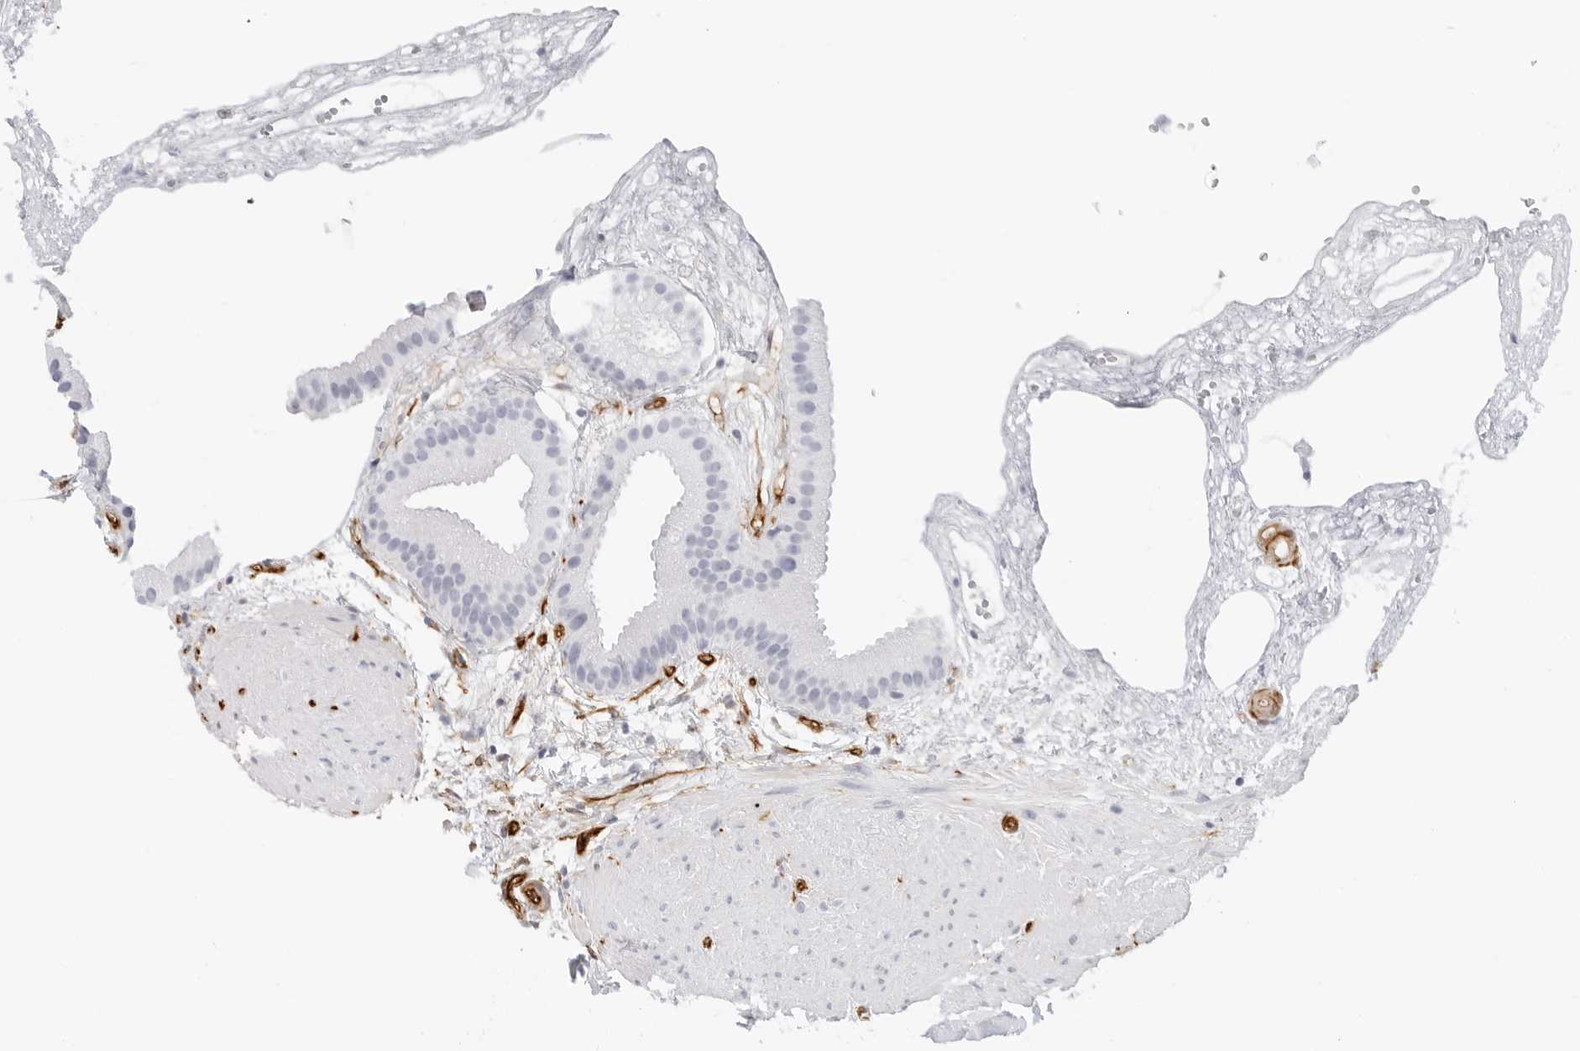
{"staining": {"intensity": "negative", "quantity": "none", "location": "none"}, "tissue": "gallbladder", "cell_type": "Glandular cells", "image_type": "normal", "snomed": [{"axis": "morphology", "description": "Normal tissue, NOS"}, {"axis": "topography", "description": "Gallbladder"}], "caption": "Image shows no significant protein positivity in glandular cells of normal gallbladder.", "gene": "NES", "patient": {"sex": "female", "age": 64}}